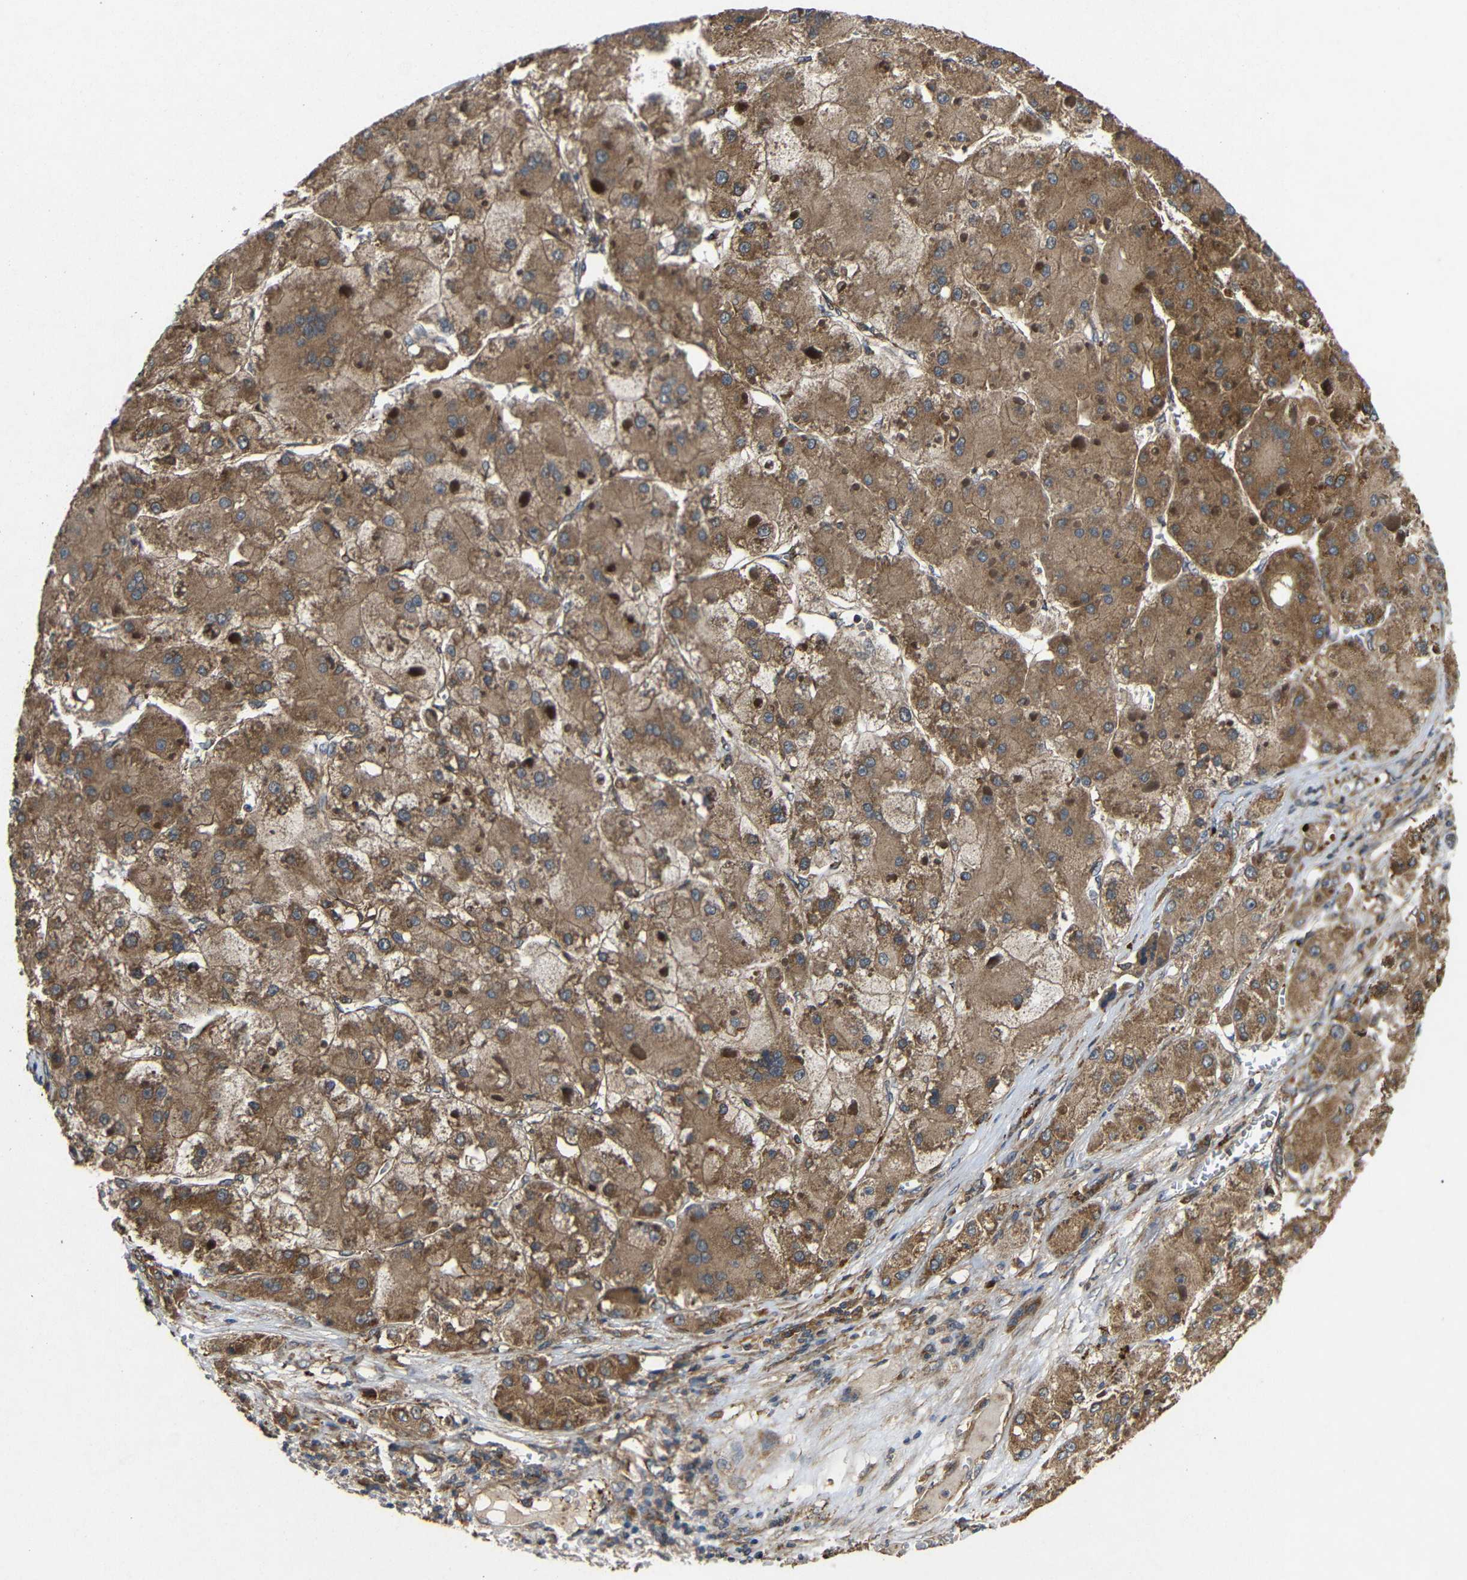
{"staining": {"intensity": "moderate", "quantity": ">75%", "location": "cytoplasmic/membranous"}, "tissue": "liver cancer", "cell_type": "Tumor cells", "image_type": "cancer", "snomed": [{"axis": "morphology", "description": "Carcinoma, Hepatocellular, NOS"}, {"axis": "topography", "description": "Liver"}], "caption": "The micrograph shows staining of hepatocellular carcinoma (liver), revealing moderate cytoplasmic/membranous protein positivity (brown color) within tumor cells.", "gene": "EIF2S1", "patient": {"sex": "female", "age": 73}}